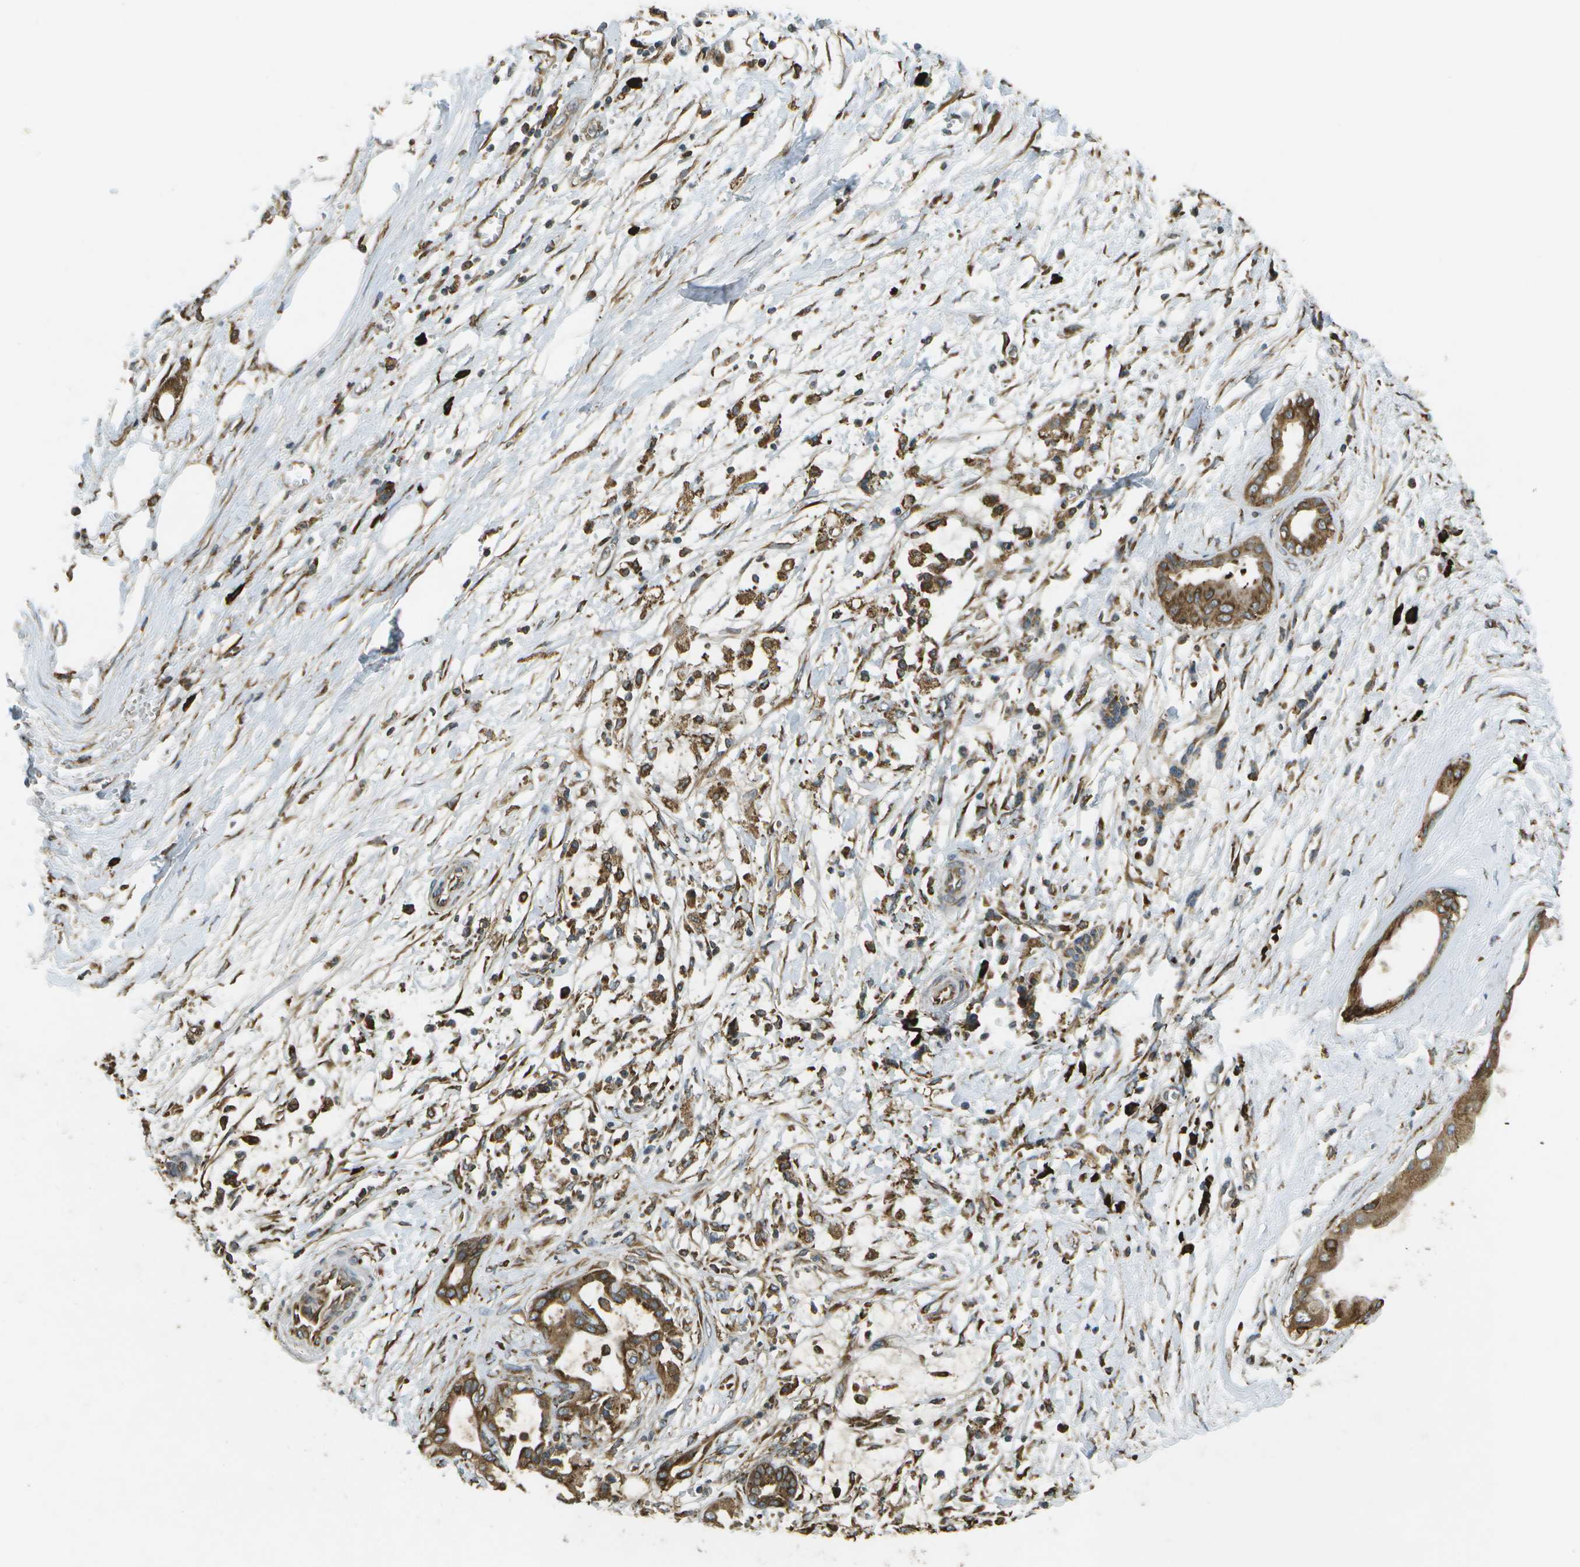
{"staining": {"intensity": "strong", "quantity": ">75%", "location": "cytoplasmic/membranous"}, "tissue": "pancreatic cancer", "cell_type": "Tumor cells", "image_type": "cancer", "snomed": [{"axis": "morphology", "description": "Adenocarcinoma, NOS"}, {"axis": "topography", "description": "Pancreas"}], "caption": "An immunohistochemistry (IHC) image of tumor tissue is shown. Protein staining in brown highlights strong cytoplasmic/membranous positivity in pancreatic cancer within tumor cells.", "gene": "PDIA4", "patient": {"sex": "male", "age": 56}}